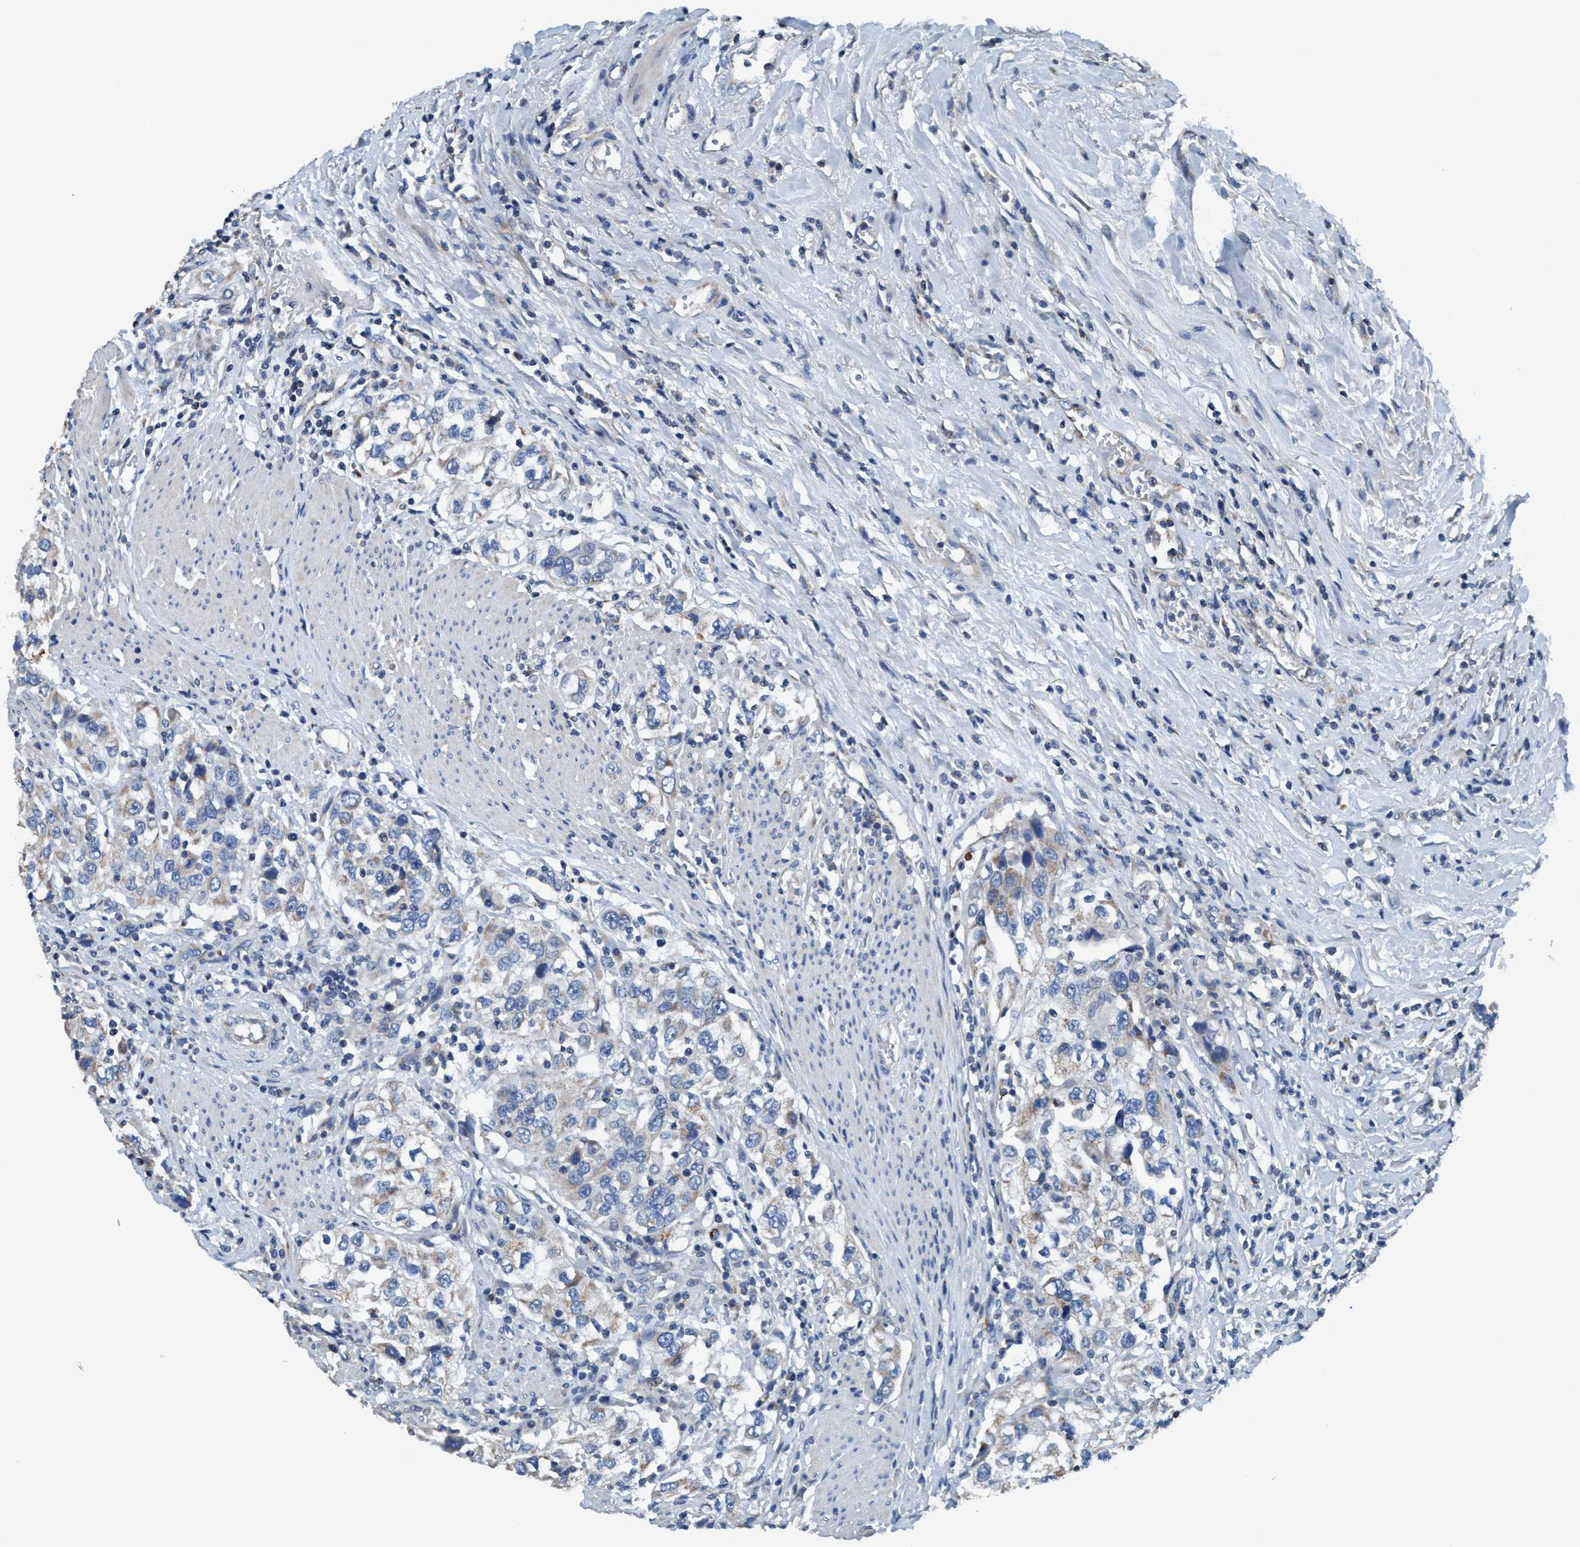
{"staining": {"intensity": "weak", "quantity": "25%-75%", "location": "cytoplasmic/membranous"}, "tissue": "urothelial cancer", "cell_type": "Tumor cells", "image_type": "cancer", "snomed": [{"axis": "morphology", "description": "Urothelial carcinoma, High grade"}, {"axis": "topography", "description": "Urinary bladder"}], "caption": "Brown immunohistochemical staining in high-grade urothelial carcinoma exhibits weak cytoplasmic/membranous expression in about 25%-75% of tumor cells.", "gene": "ANKFN1", "patient": {"sex": "female", "age": 80}}